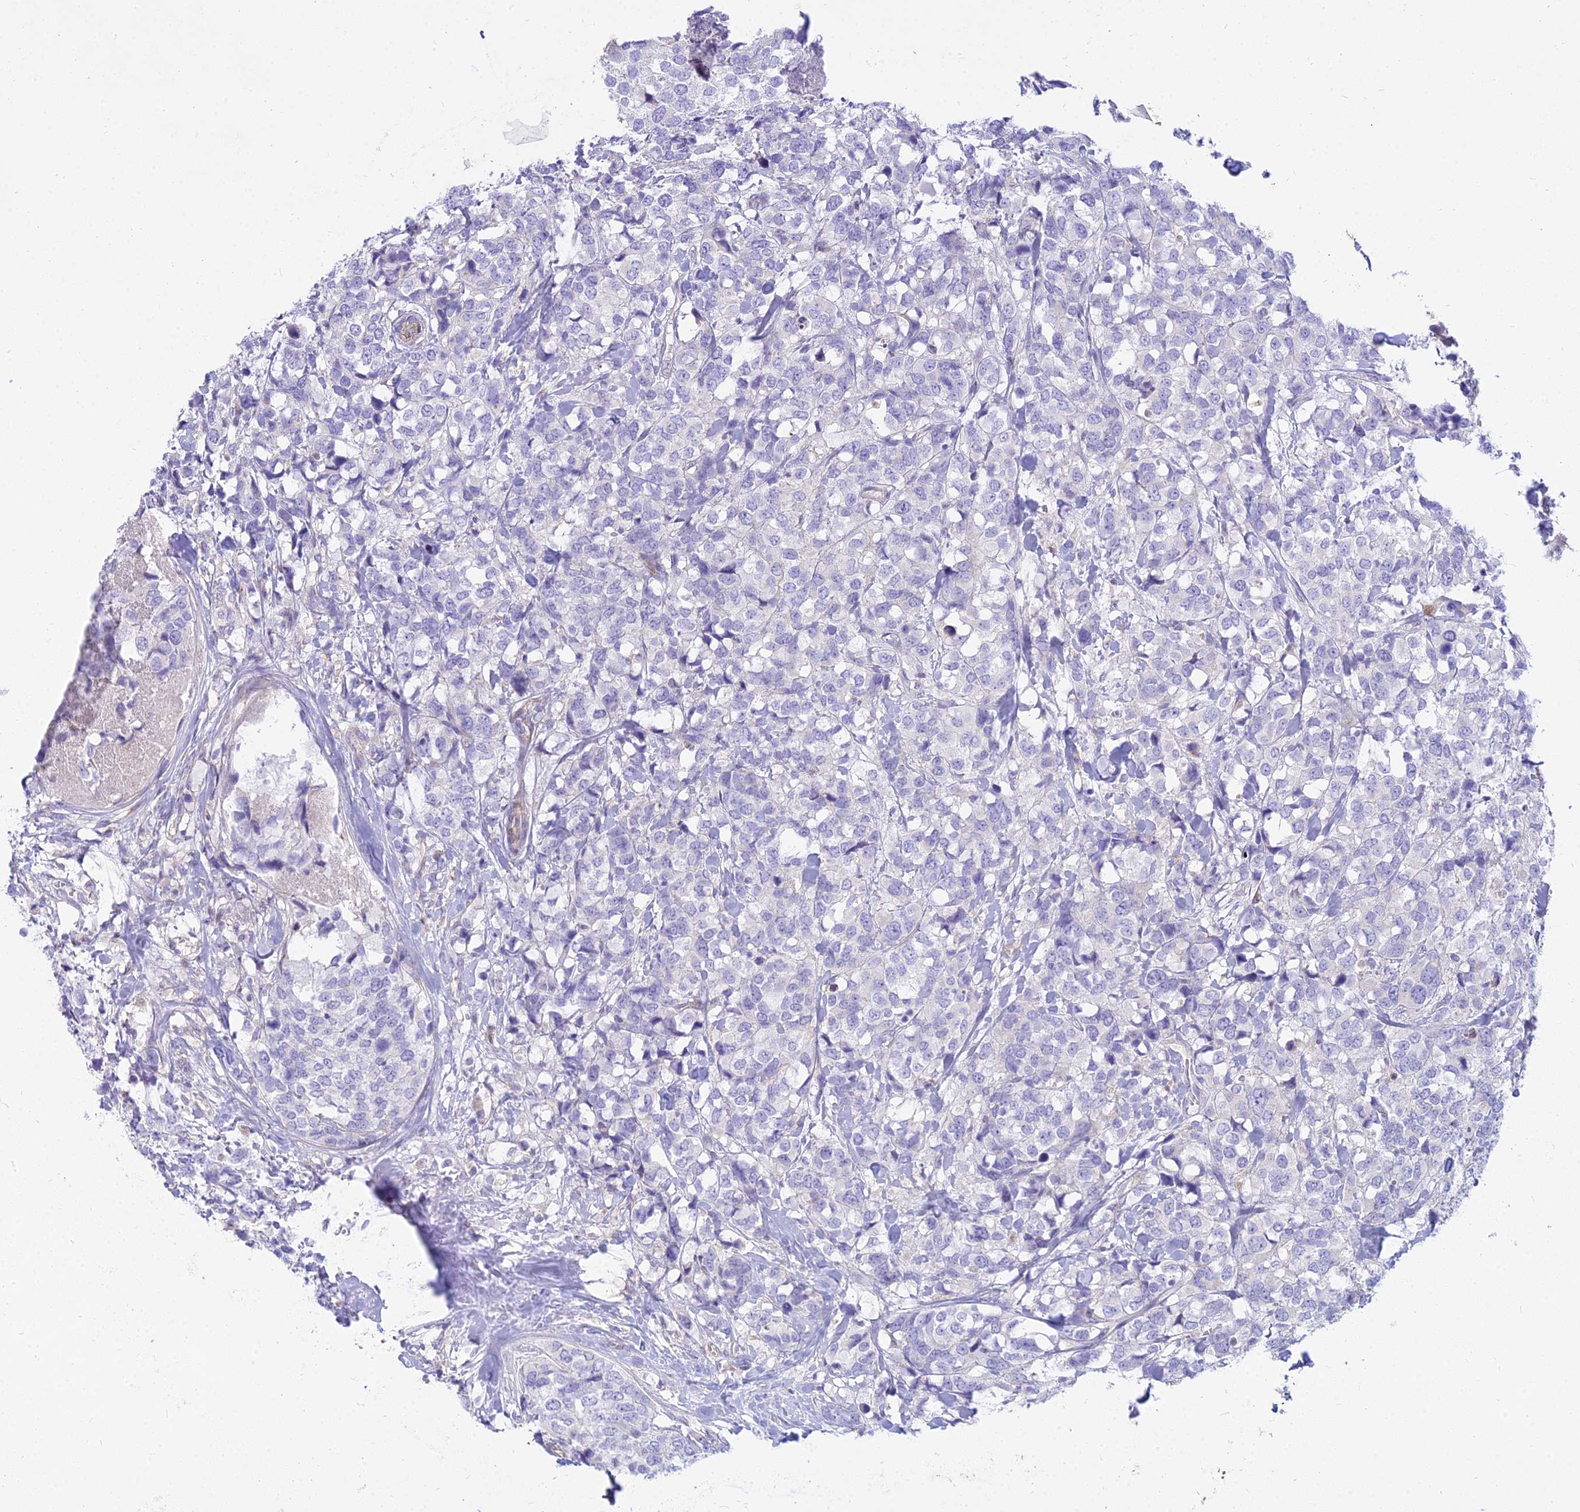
{"staining": {"intensity": "negative", "quantity": "none", "location": "none"}, "tissue": "breast cancer", "cell_type": "Tumor cells", "image_type": "cancer", "snomed": [{"axis": "morphology", "description": "Lobular carcinoma"}, {"axis": "topography", "description": "Breast"}], "caption": "Human breast lobular carcinoma stained for a protein using immunohistochemistry shows no positivity in tumor cells.", "gene": "SMIM24", "patient": {"sex": "female", "age": 59}}